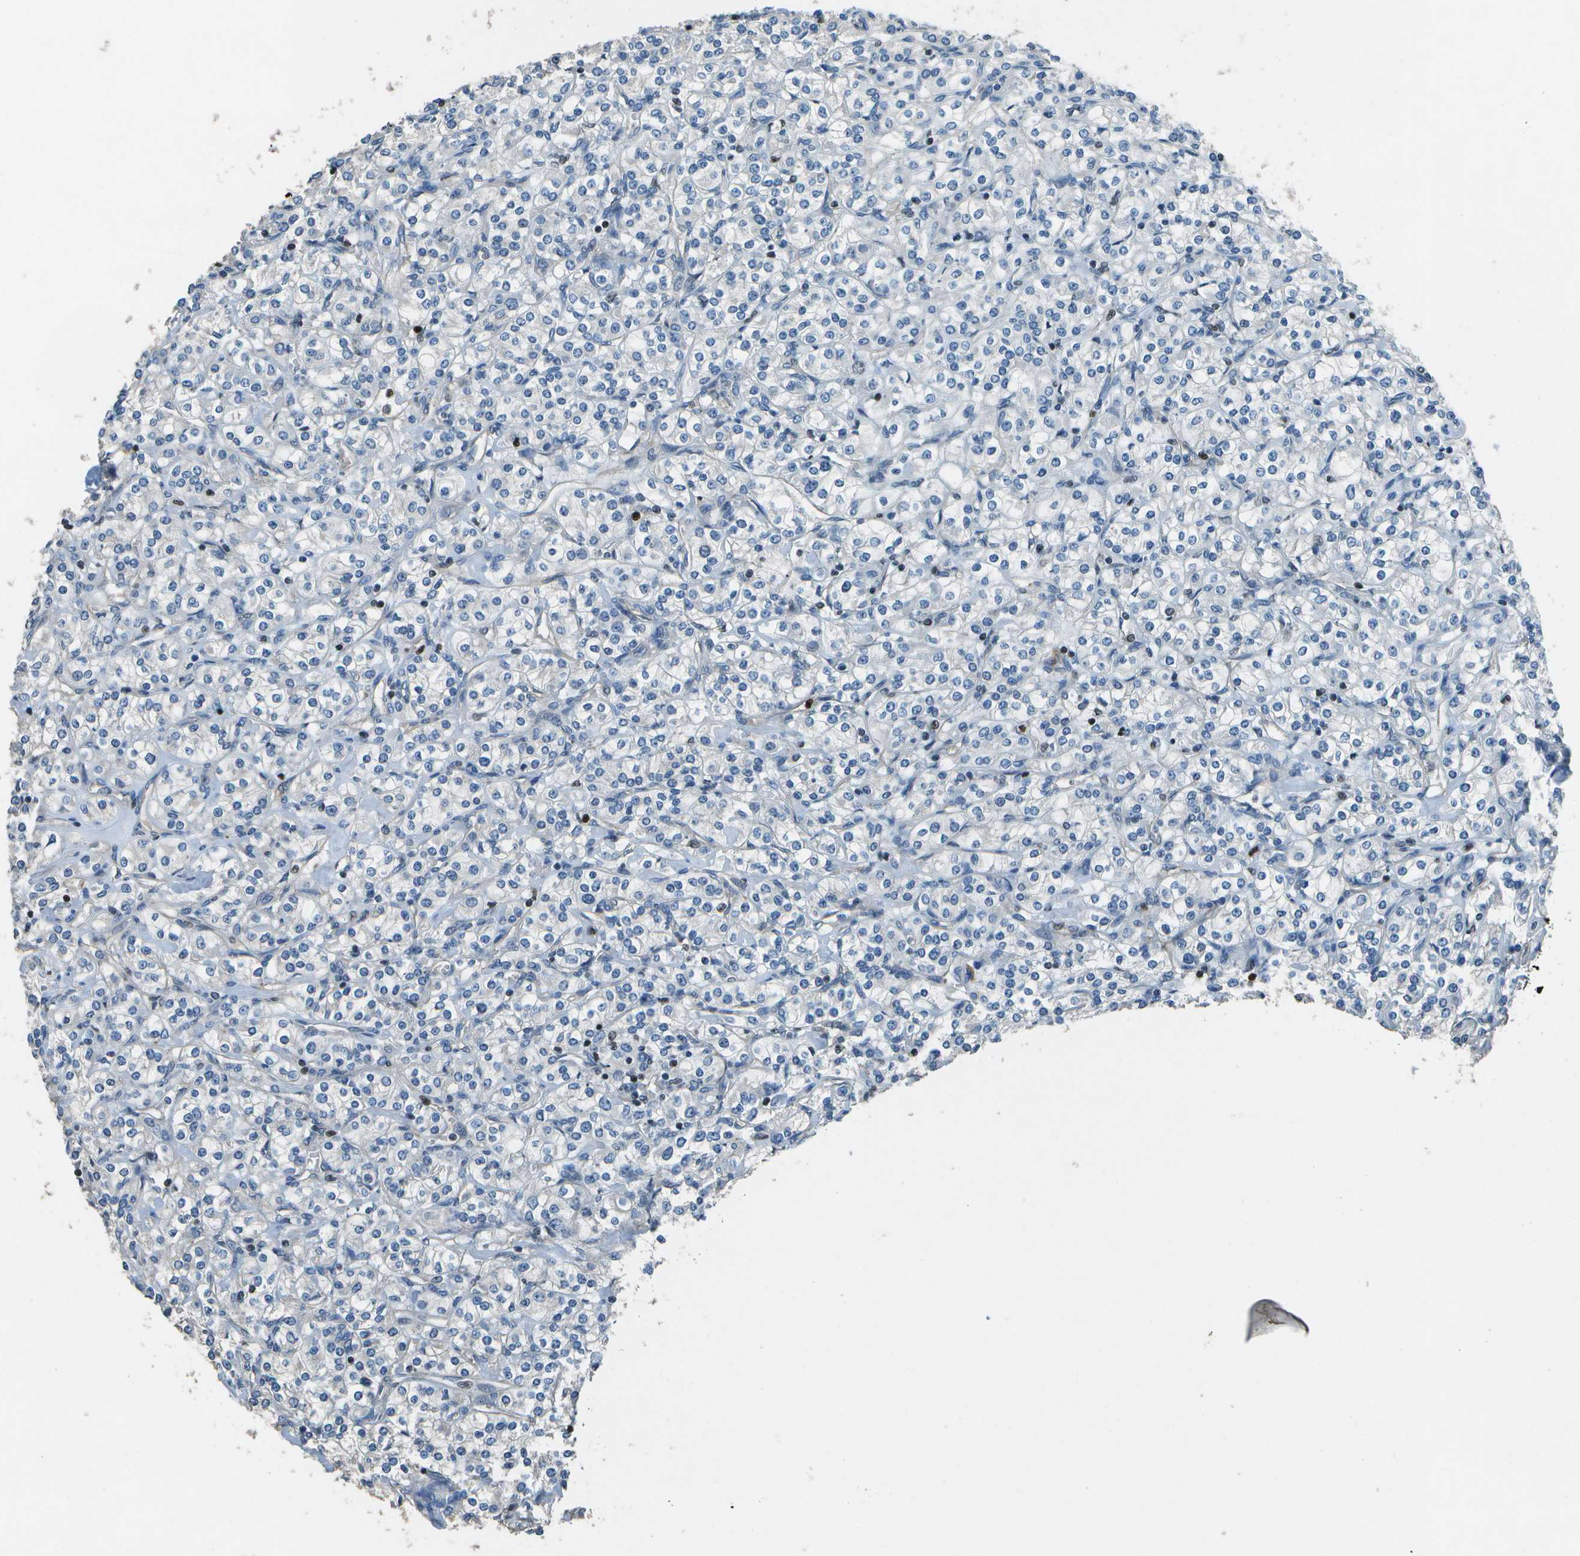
{"staining": {"intensity": "negative", "quantity": "none", "location": "none"}, "tissue": "renal cancer", "cell_type": "Tumor cells", "image_type": "cancer", "snomed": [{"axis": "morphology", "description": "Adenocarcinoma, NOS"}, {"axis": "topography", "description": "Kidney"}], "caption": "An immunohistochemistry (IHC) image of renal cancer is shown. There is no staining in tumor cells of renal cancer.", "gene": "PDLIM1", "patient": {"sex": "male", "age": 77}}